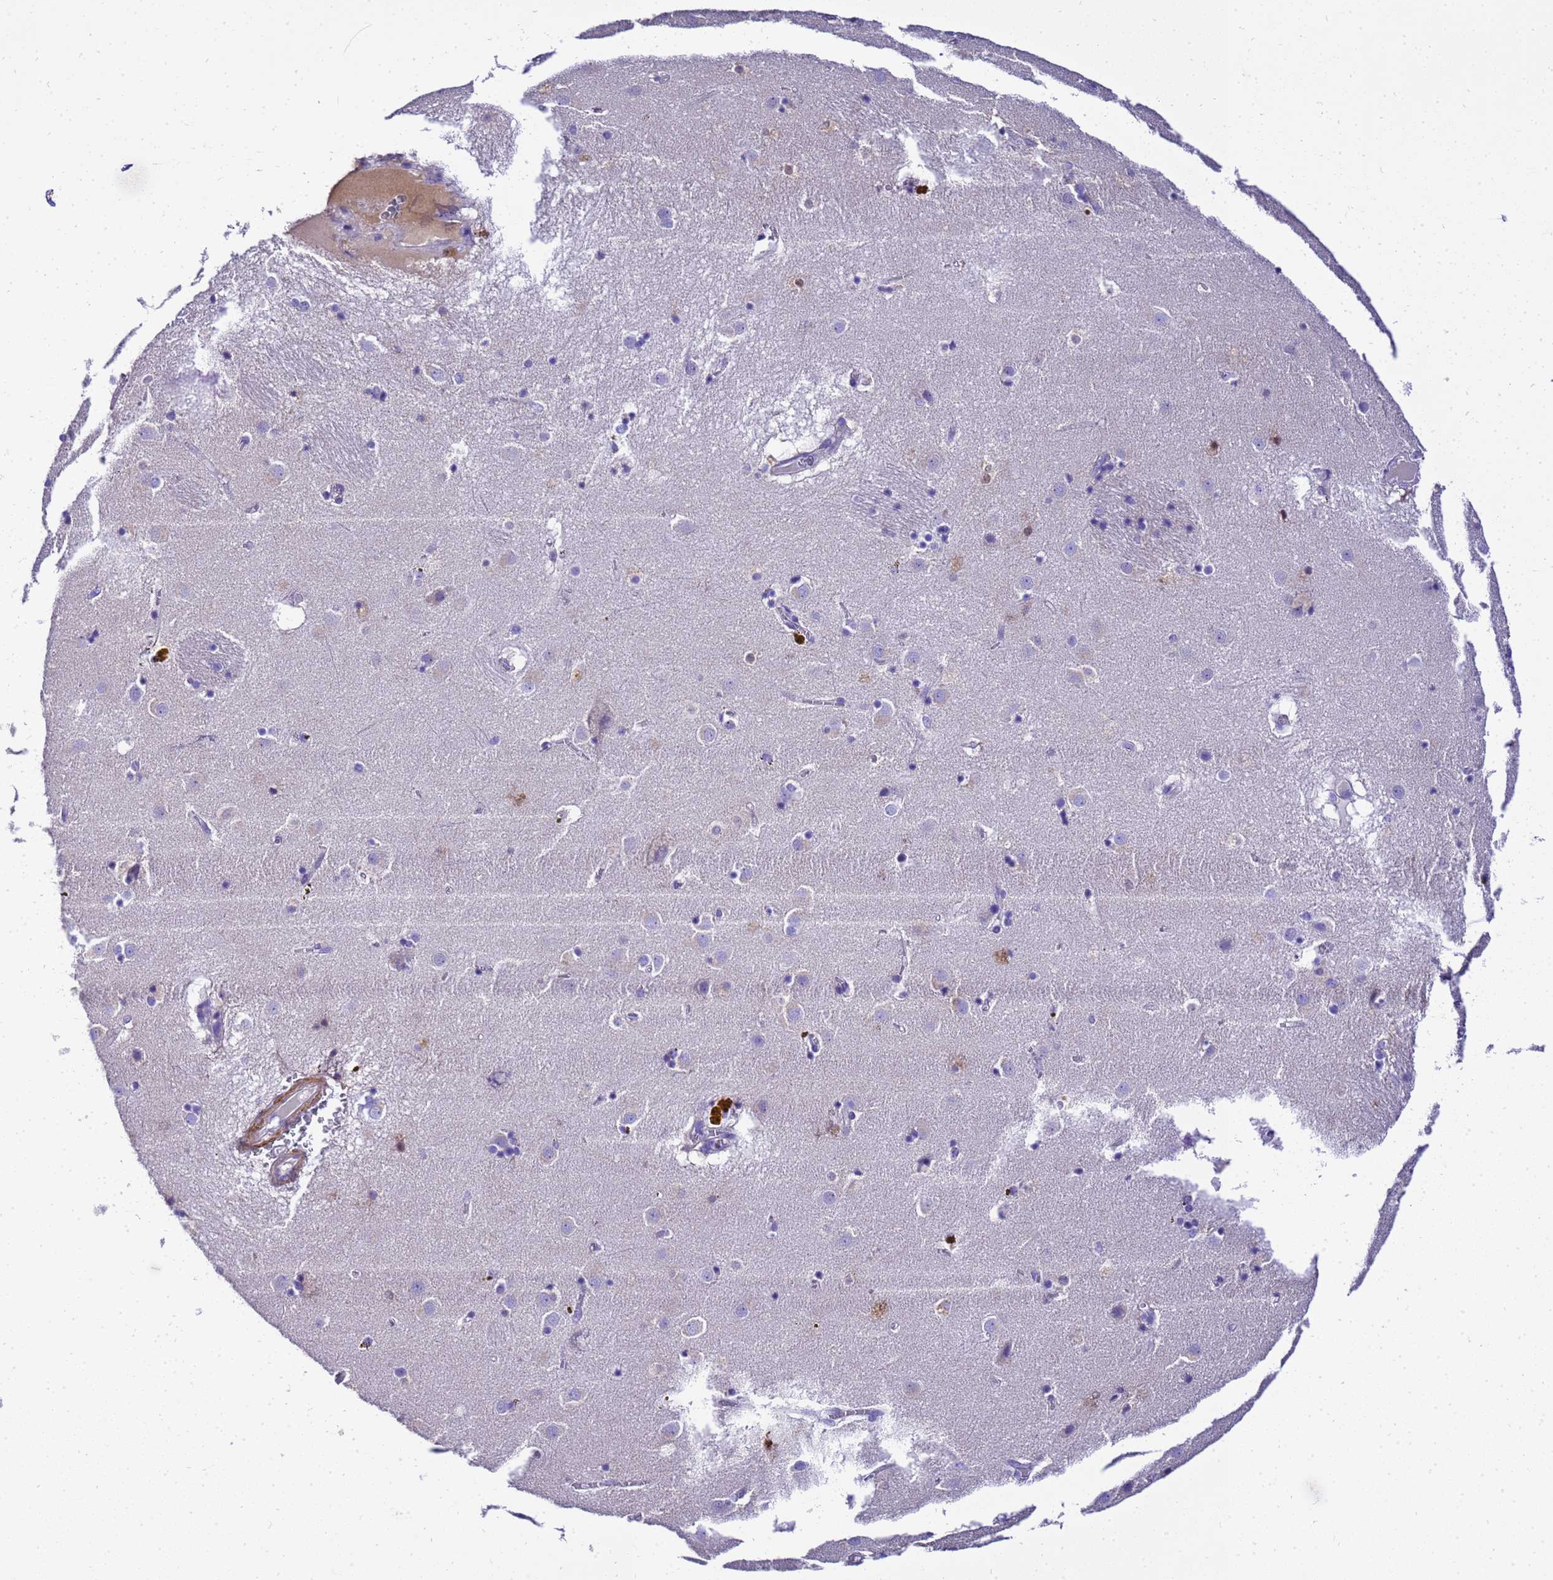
{"staining": {"intensity": "negative", "quantity": "none", "location": "none"}, "tissue": "caudate", "cell_type": "Glial cells", "image_type": "normal", "snomed": [{"axis": "morphology", "description": "Normal tissue, NOS"}, {"axis": "topography", "description": "Lateral ventricle wall"}], "caption": "Glial cells show no significant expression in benign caudate. (DAB immunohistochemistry (IHC) with hematoxylin counter stain).", "gene": "HSPB6", "patient": {"sex": "male", "age": 70}}